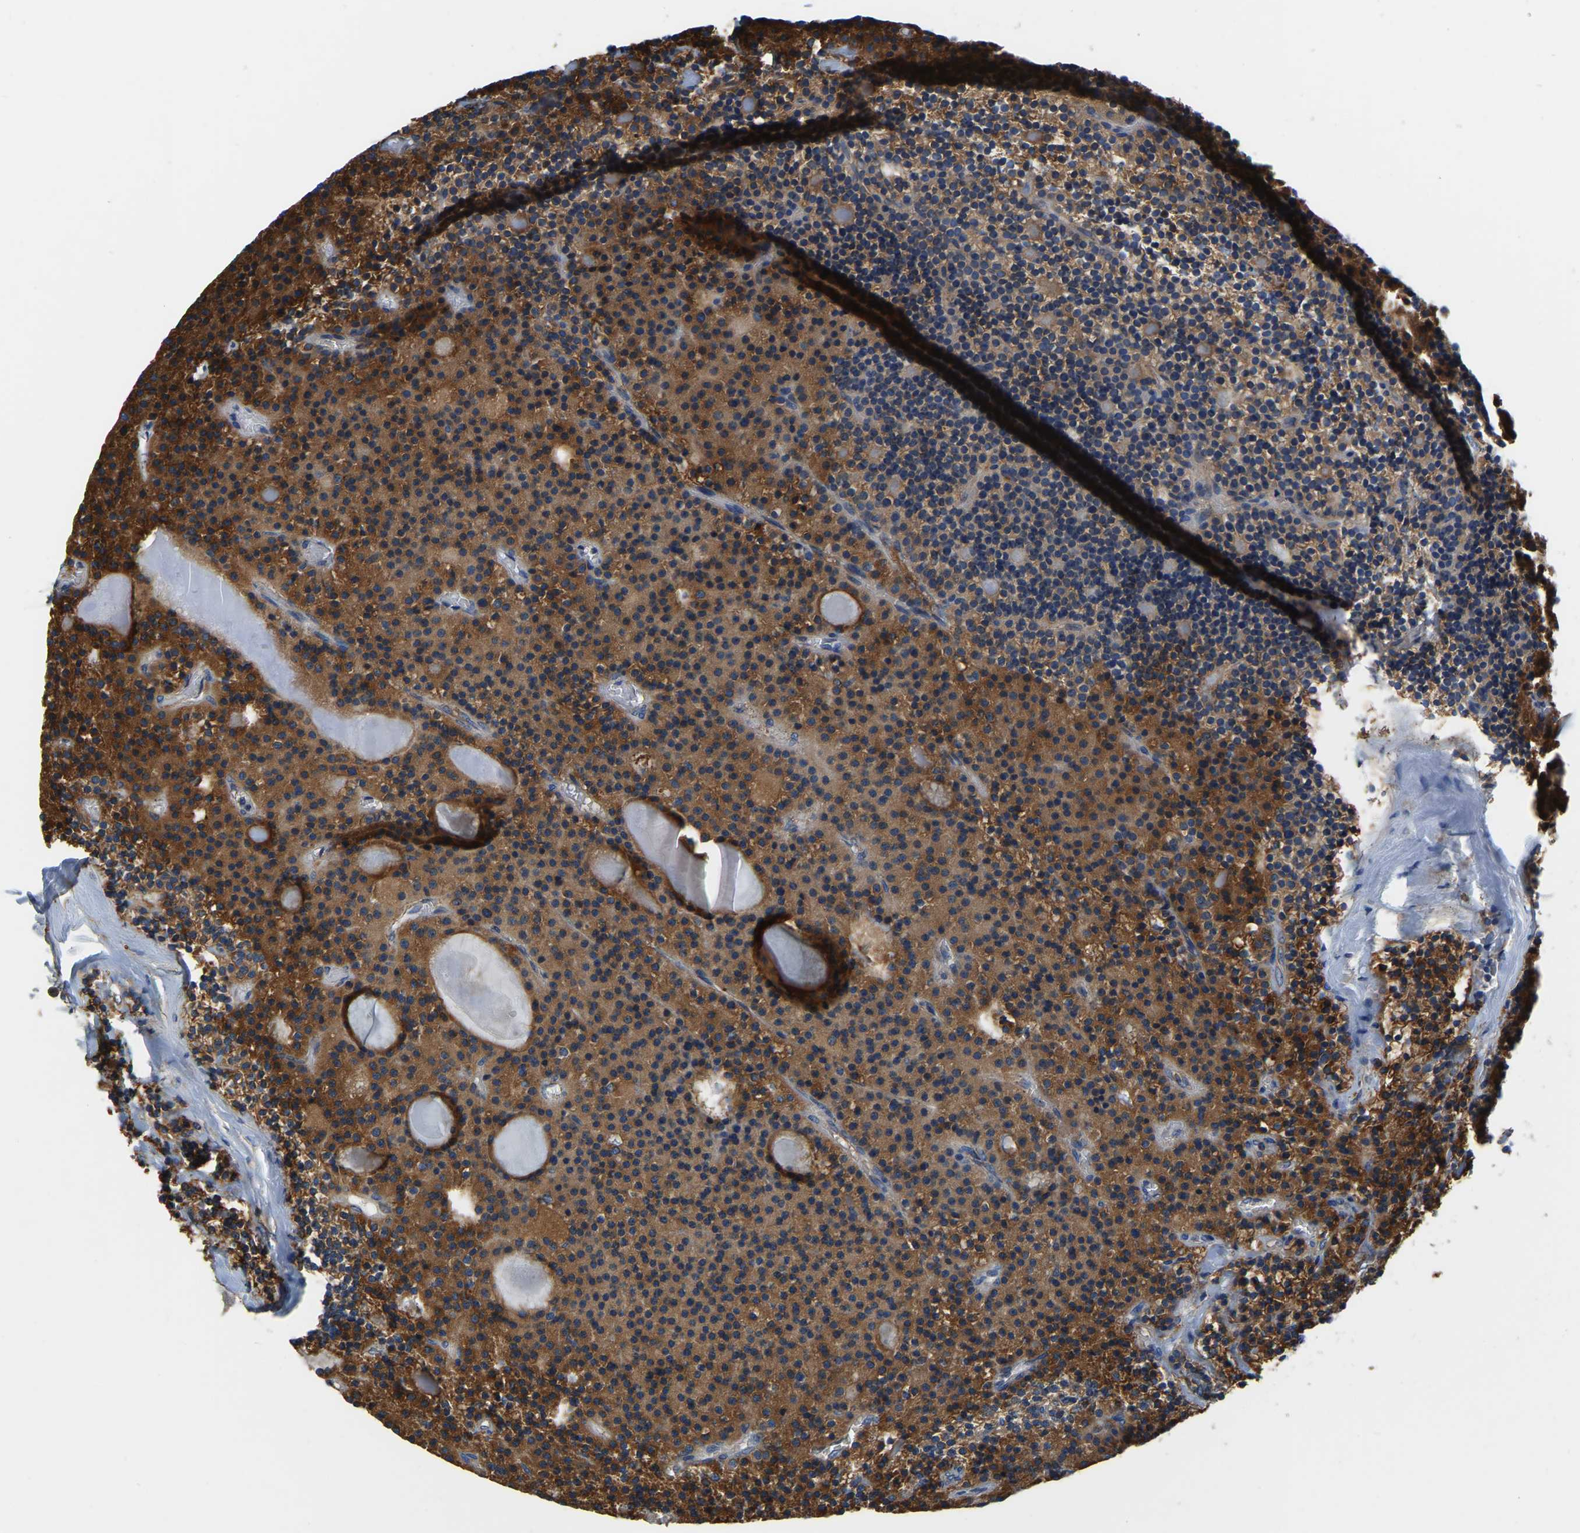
{"staining": {"intensity": "moderate", "quantity": ">75%", "location": "cytoplasmic/membranous"}, "tissue": "parathyroid gland", "cell_type": "Glandular cells", "image_type": "normal", "snomed": [{"axis": "morphology", "description": "Normal tissue, NOS"}, {"axis": "morphology", "description": "Adenoma, NOS"}, {"axis": "topography", "description": "Parathyroid gland"}], "caption": "Immunohistochemical staining of benign human parathyroid gland exhibits >75% levels of moderate cytoplasmic/membranous protein expression in about >75% of glandular cells.", "gene": "GARS1", "patient": {"sex": "male", "age": 75}}